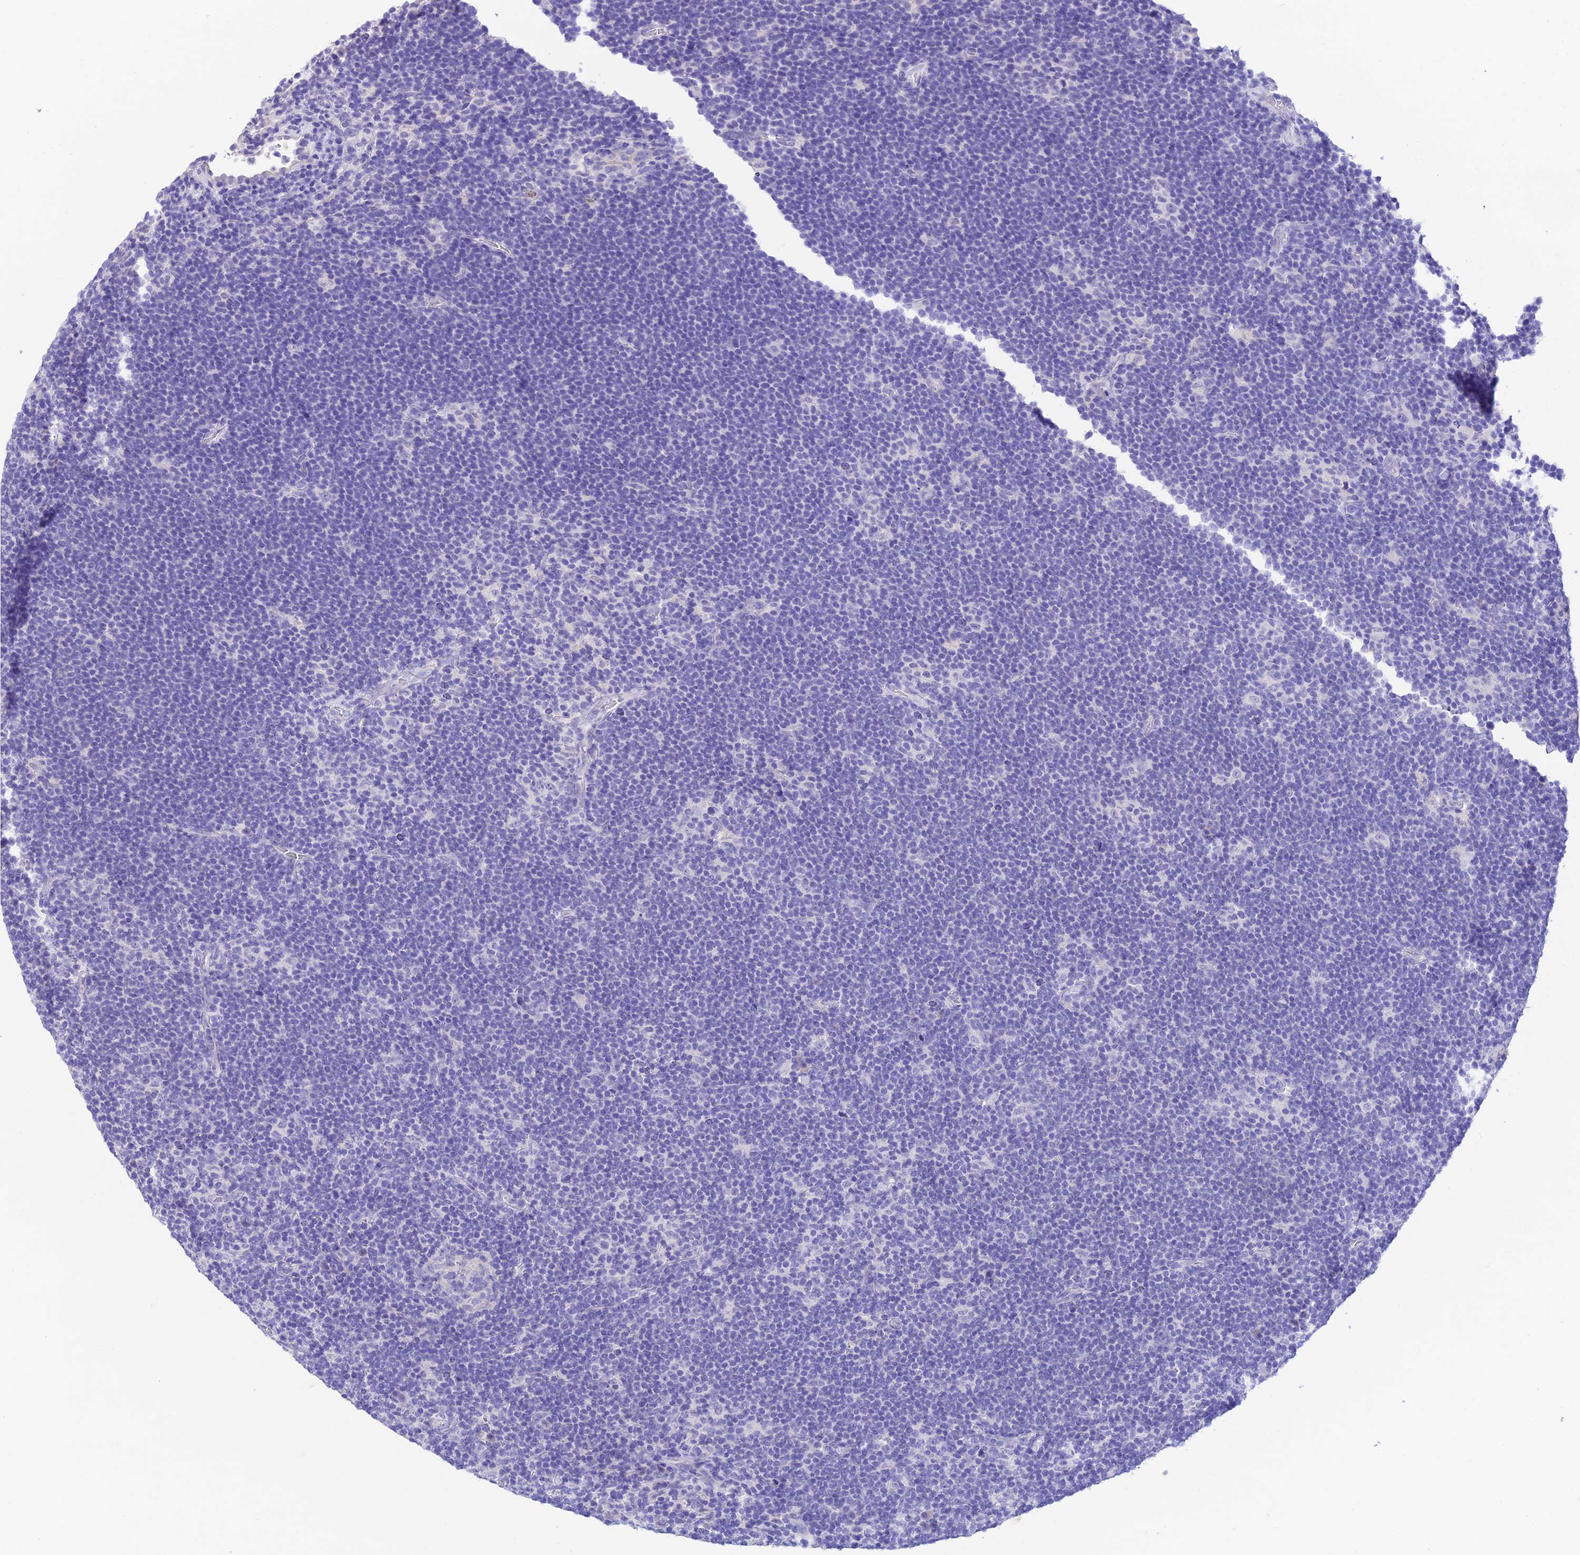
{"staining": {"intensity": "negative", "quantity": "none", "location": "none"}, "tissue": "lymphoma", "cell_type": "Tumor cells", "image_type": "cancer", "snomed": [{"axis": "morphology", "description": "Hodgkin's disease, NOS"}, {"axis": "topography", "description": "Lymph node"}], "caption": "Immunohistochemistry (IHC) histopathology image of human lymphoma stained for a protein (brown), which demonstrates no staining in tumor cells.", "gene": "NLRP6", "patient": {"sex": "female", "age": 57}}